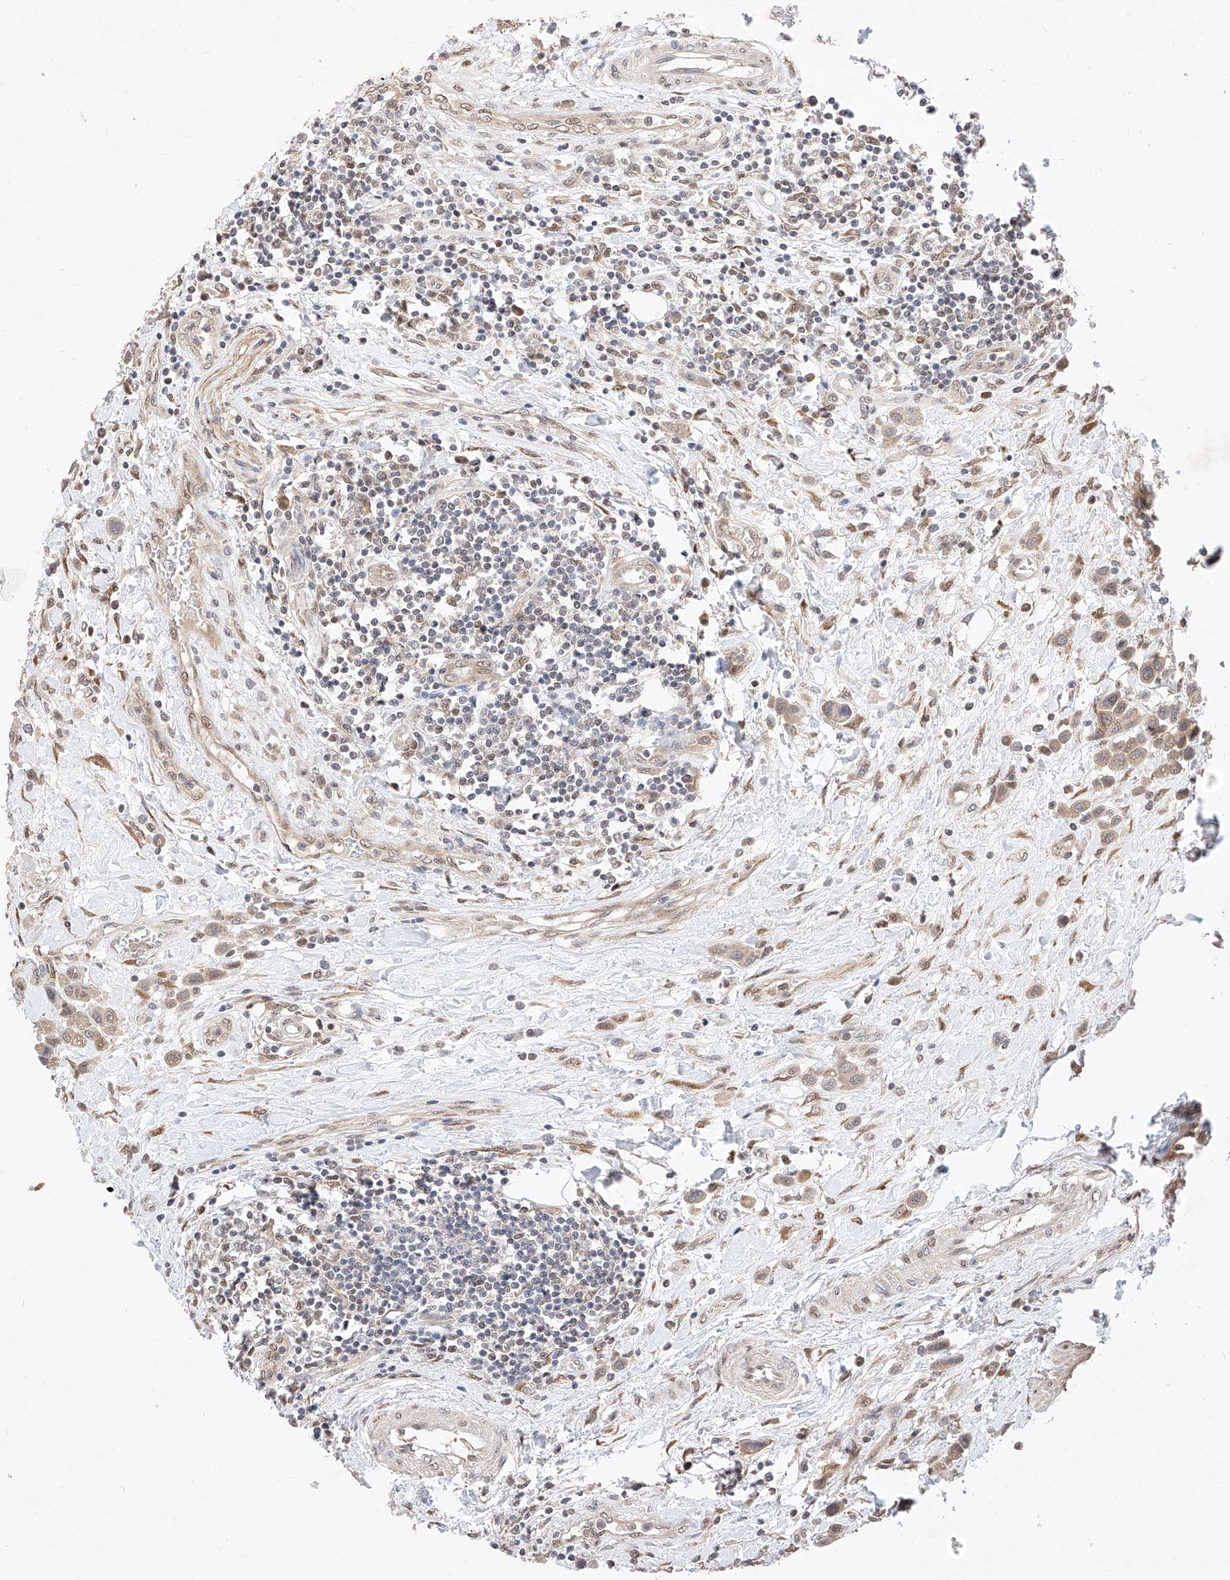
{"staining": {"intensity": "weak", "quantity": "25%-75%", "location": "cytoplasmic/membranous"}, "tissue": "urothelial cancer", "cell_type": "Tumor cells", "image_type": "cancer", "snomed": [{"axis": "morphology", "description": "Urothelial carcinoma, High grade"}, {"axis": "topography", "description": "Urinary bladder"}], "caption": "High-magnification brightfield microscopy of urothelial cancer stained with DAB (3,3'-diaminobenzidine) (brown) and counterstained with hematoxylin (blue). tumor cells exhibit weak cytoplasmic/membranous positivity is appreciated in approximately25%-75% of cells. The protein of interest is shown in brown color, while the nuclei are stained blue.", "gene": "ZSCAN4", "patient": {"sex": "male", "age": 50}}